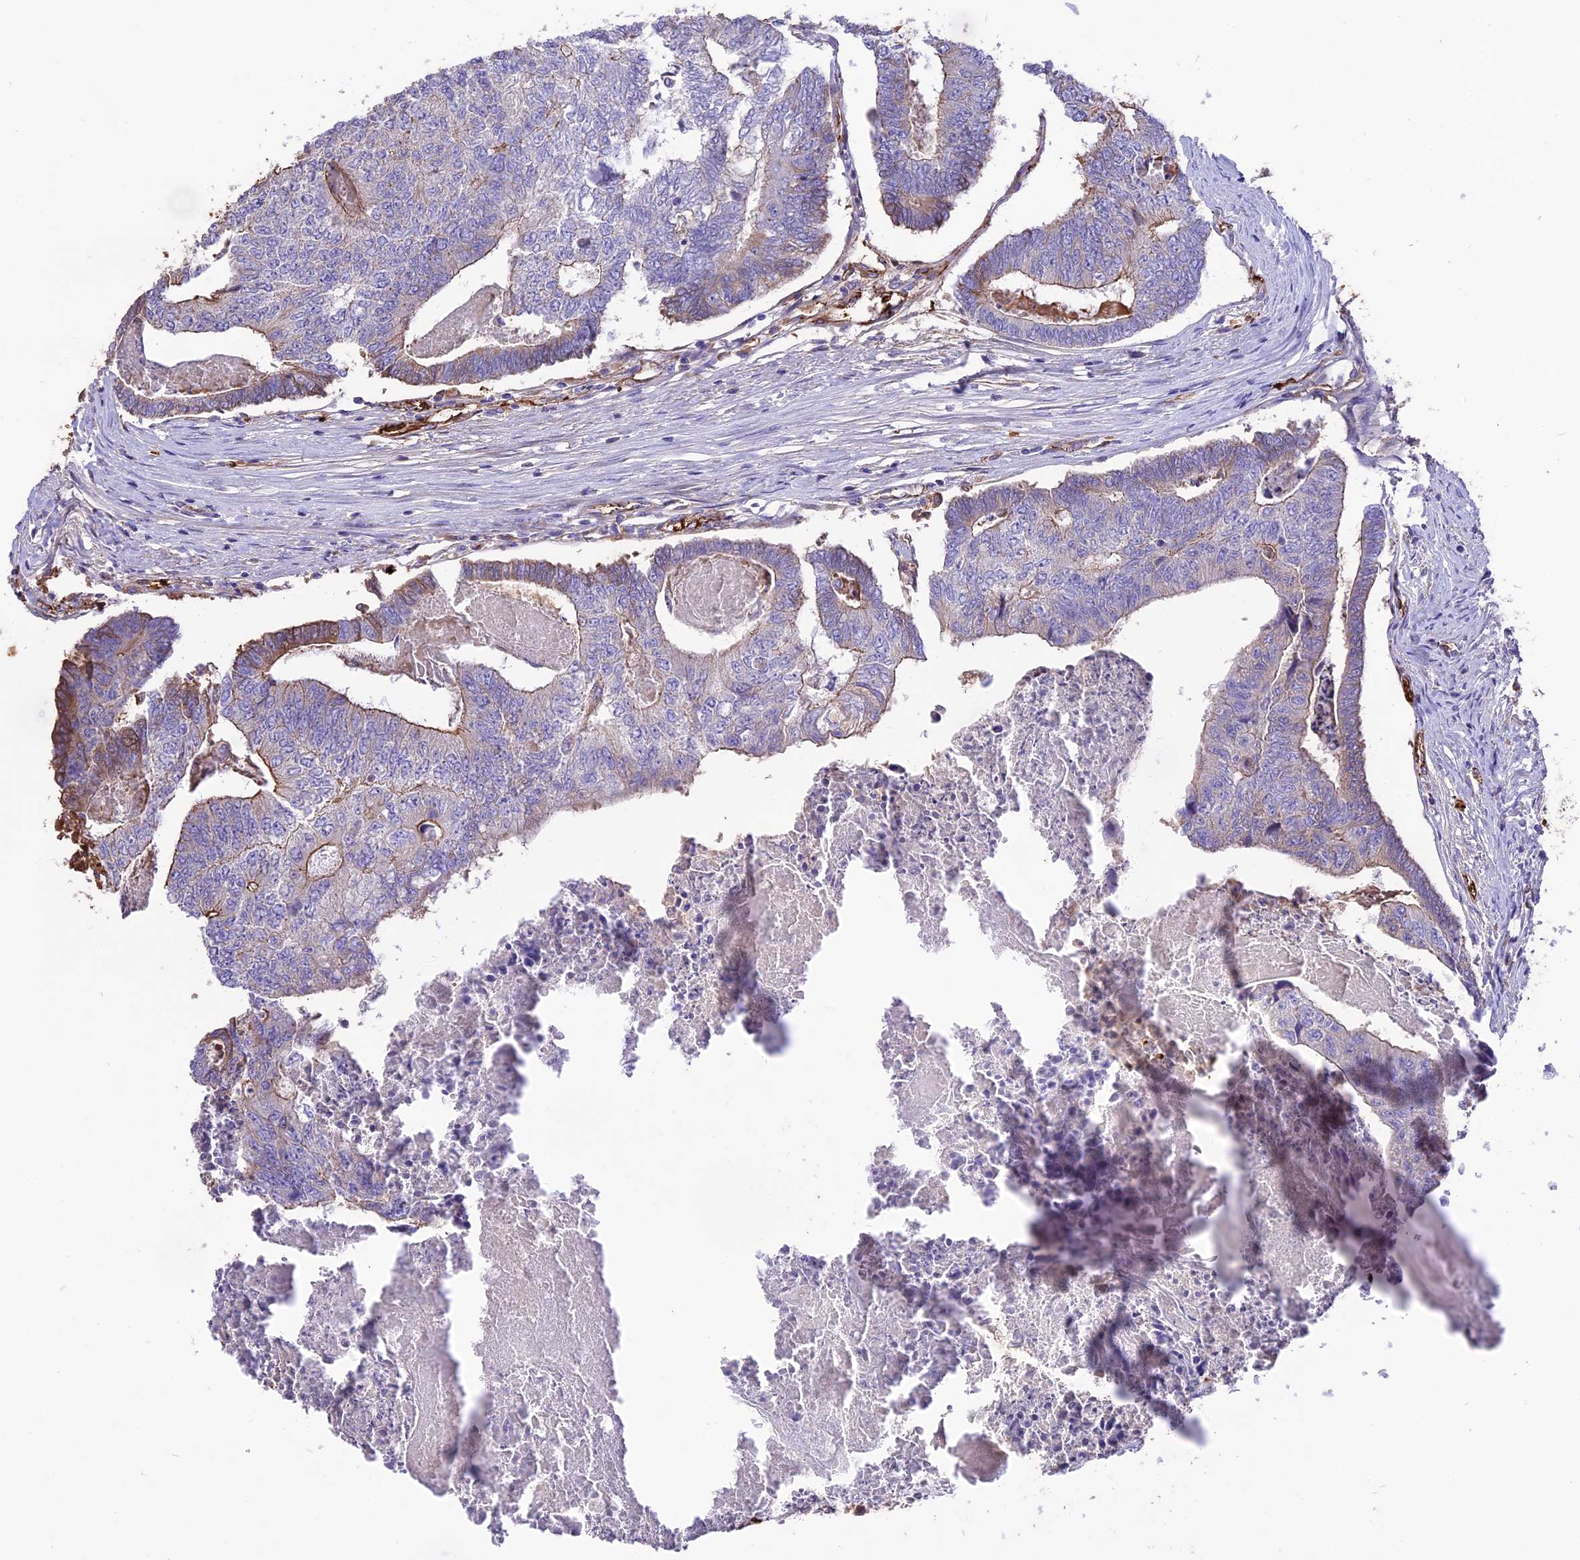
{"staining": {"intensity": "moderate", "quantity": "<25%", "location": "cytoplasmic/membranous"}, "tissue": "colorectal cancer", "cell_type": "Tumor cells", "image_type": "cancer", "snomed": [{"axis": "morphology", "description": "Adenocarcinoma, NOS"}, {"axis": "topography", "description": "Colon"}], "caption": "A photomicrograph of adenocarcinoma (colorectal) stained for a protein reveals moderate cytoplasmic/membranous brown staining in tumor cells. The staining was performed using DAB (3,3'-diaminobenzidine), with brown indicating positive protein expression. Nuclei are stained blue with hematoxylin.", "gene": "TTC4", "patient": {"sex": "female", "age": 67}}